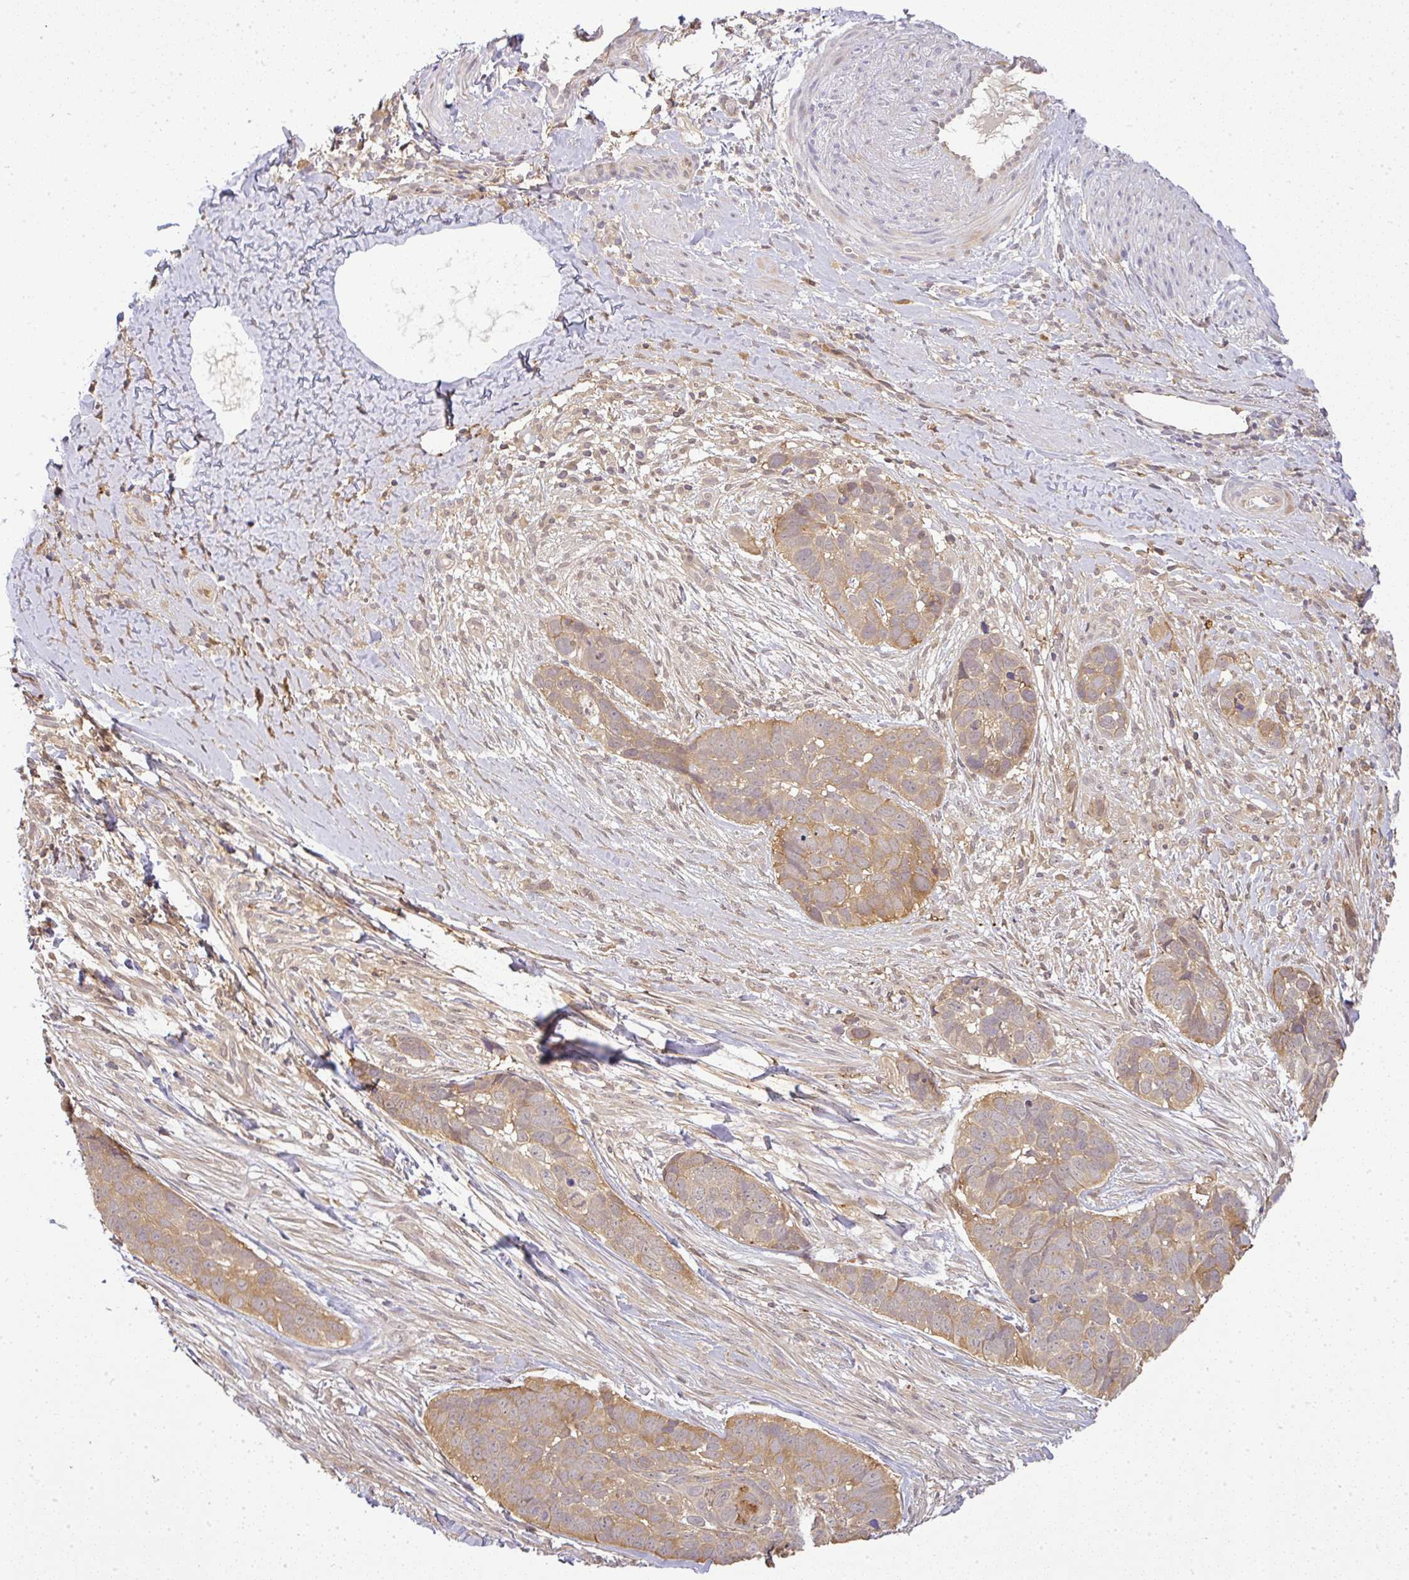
{"staining": {"intensity": "weak", "quantity": ">75%", "location": "cytoplasmic/membranous"}, "tissue": "skin cancer", "cell_type": "Tumor cells", "image_type": "cancer", "snomed": [{"axis": "morphology", "description": "Basal cell carcinoma"}, {"axis": "topography", "description": "Skin"}], "caption": "Skin cancer (basal cell carcinoma) stained for a protein (brown) shows weak cytoplasmic/membranous positive positivity in about >75% of tumor cells.", "gene": "FAM153A", "patient": {"sex": "female", "age": 82}}